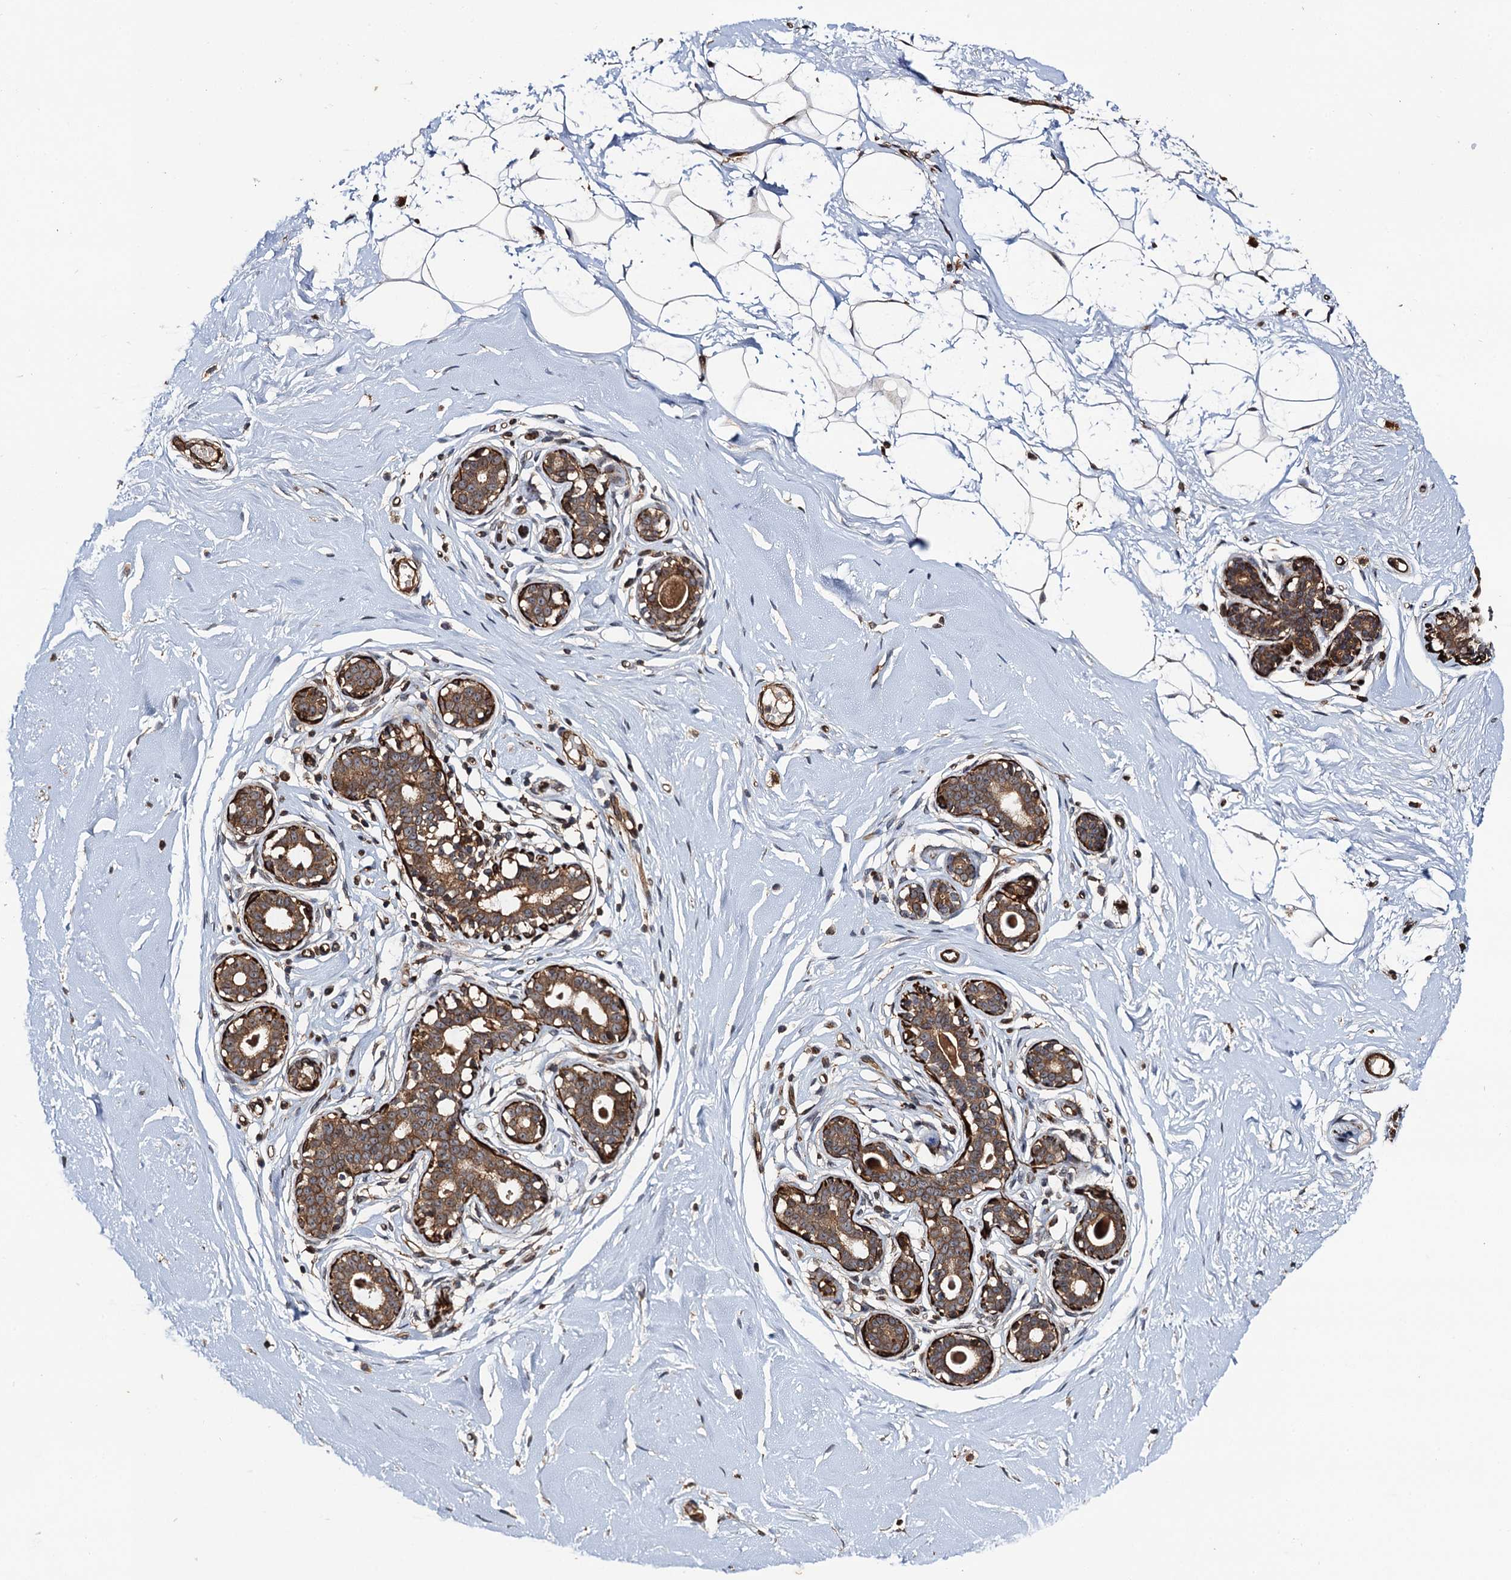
{"staining": {"intensity": "weak", "quantity": "25%-75%", "location": "cytoplasmic/membranous"}, "tissue": "breast", "cell_type": "Adipocytes", "image_type": "normal", "snomed": [{"axis": "morphology", "description": "Normal tissue, NOS"}, {"axis": "morphology", "description": "Adenoma, NOS"}, {"axis": "topography", "description": "Breast"}], "caption": "Immunohistochemistry image of unremarkable human breast stained for a protein (brown), which reveals low levels of weak cytoplasmic/membranous positivity in approximately 25%-75% of adipocytes.", "gene": "BORA", "patient": {"sex": "female", "age": 23}}